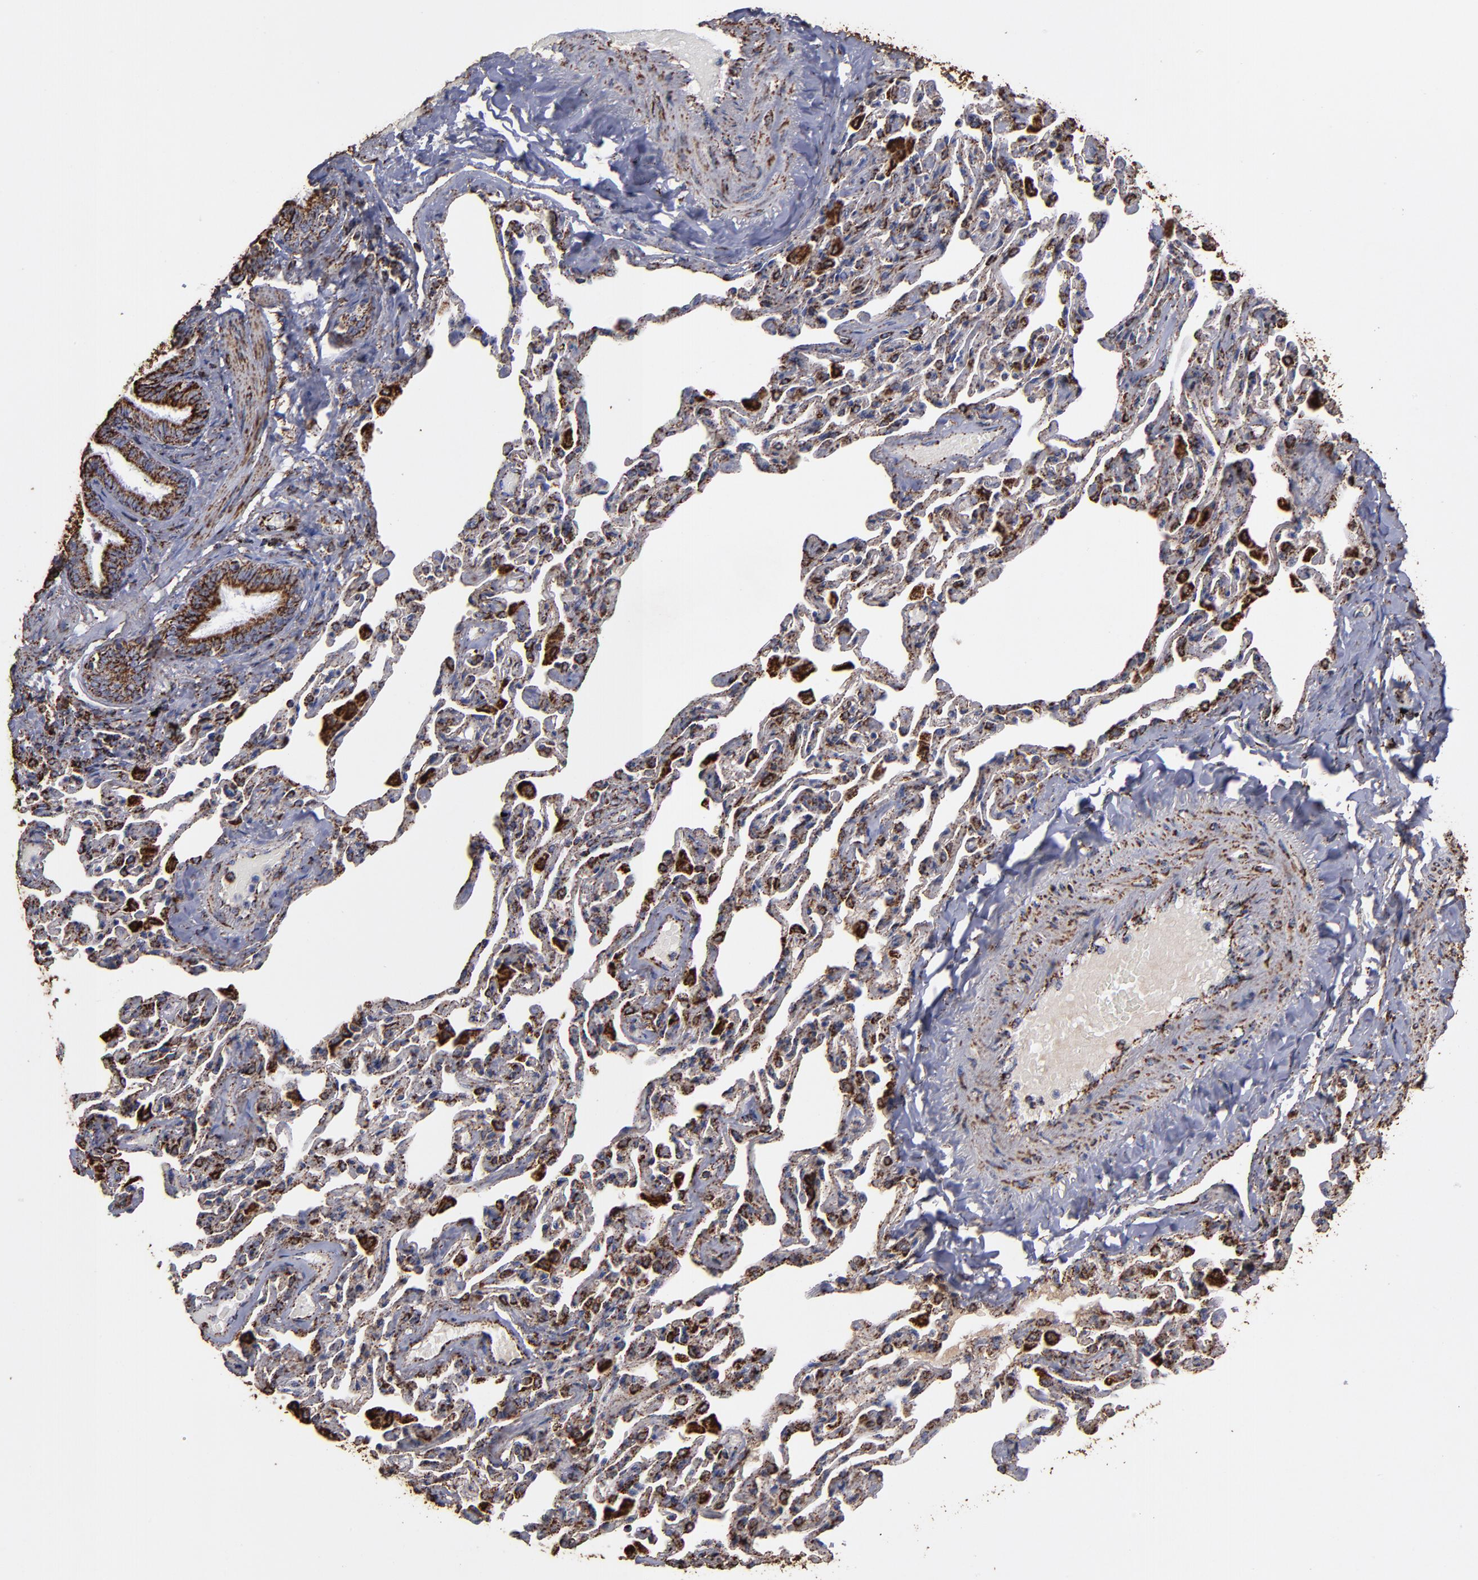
{"staining": {"intensity": "strong", "quantity": ">75%", "location": "cytoplasmic/membranous"}, "tissue": "bronchus", "cell_type": "Respiratory epithelial cells", "image_type": "normal", "snomed": [{"axis": "morphology", "description": "Normal tissue, NOS"}, {"axis": "topography", "description": "Lung"}], "caption": "Protein positivity by IHC exhibits strong cytoplasmic/membranous positivity in about >75% of respiratory epithelial cells in unremarkable bronchus.", "gene": "SOD2", "patient": {"sex": "male", "age": 64}}